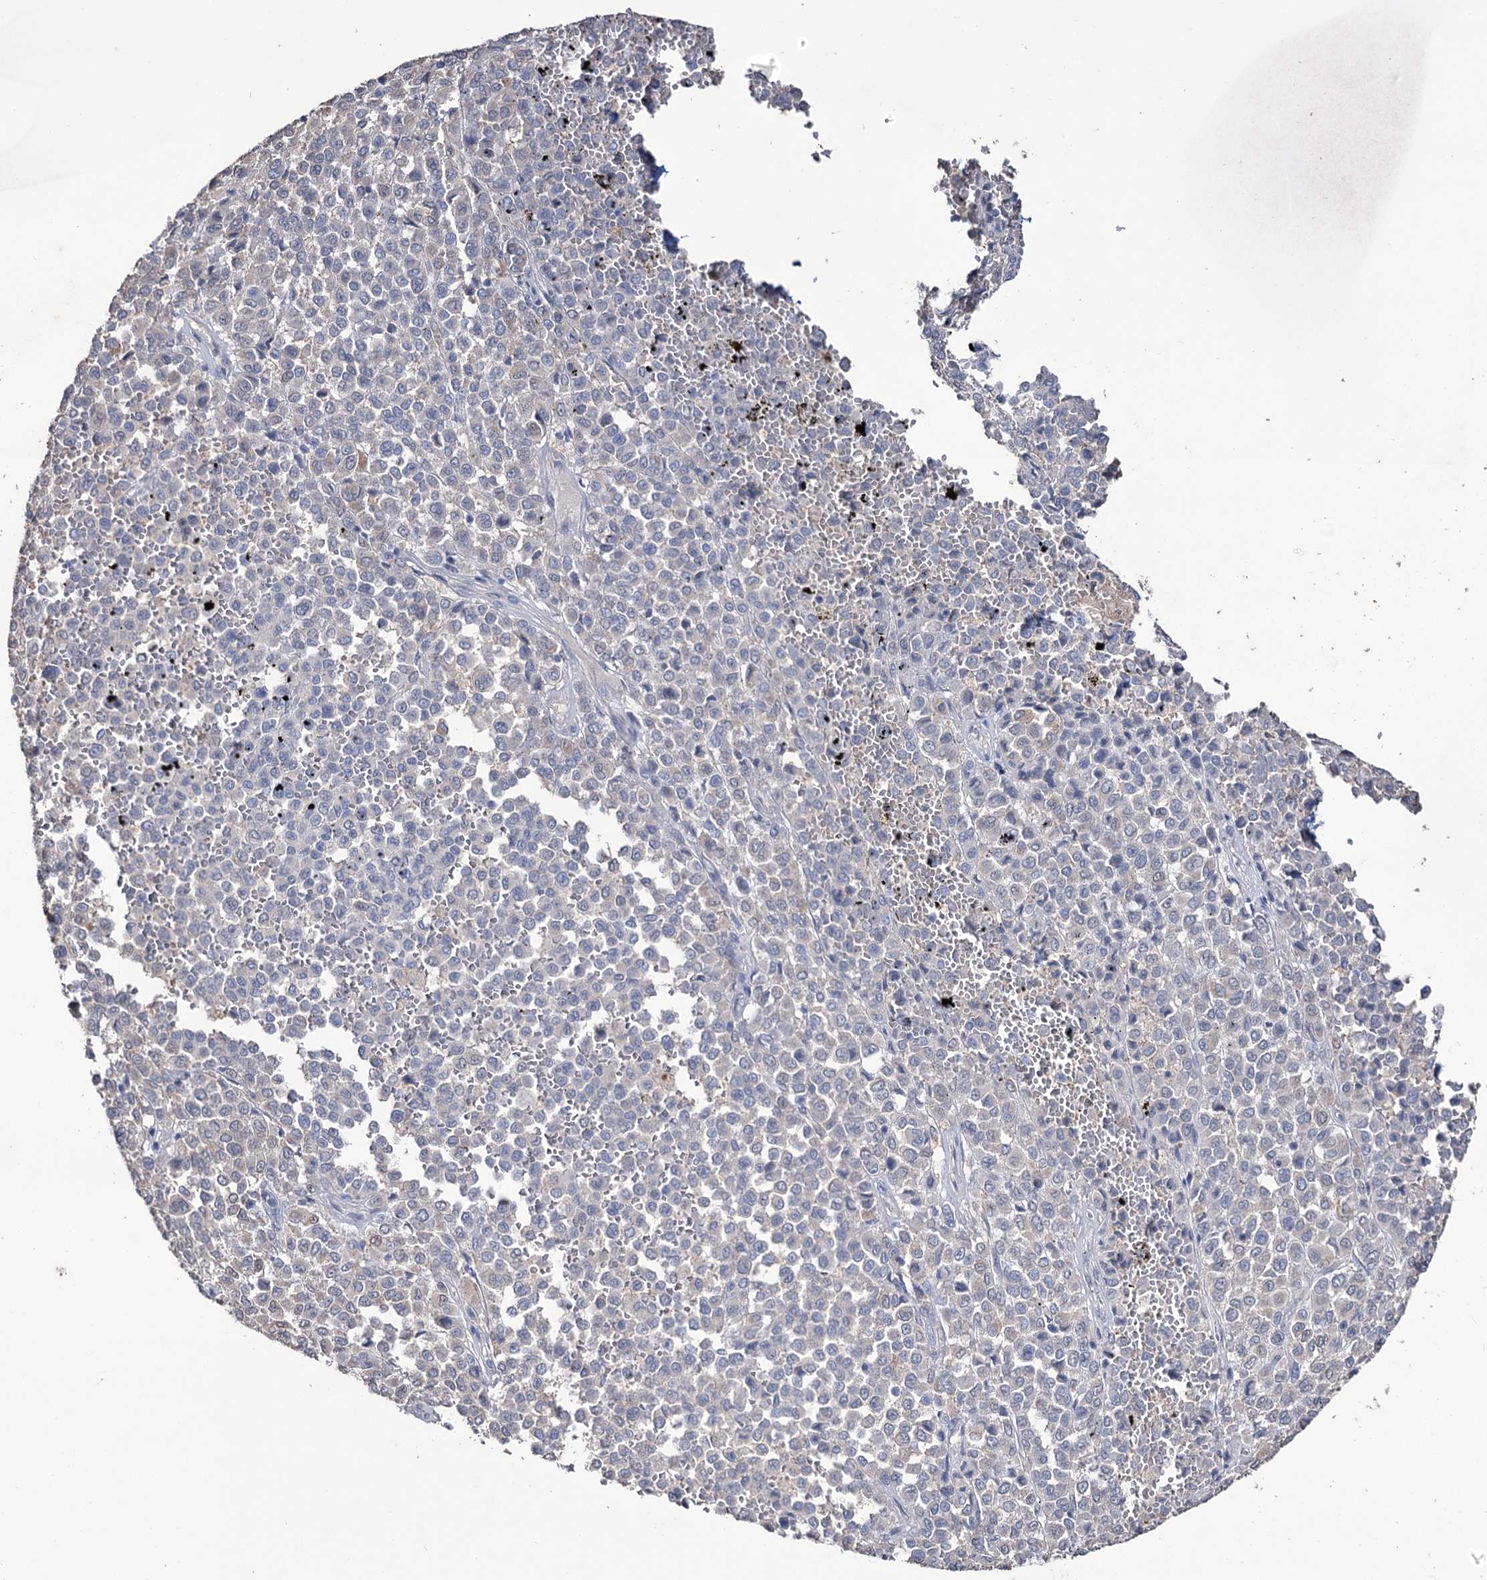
{"staining": {"intensity": "negative", "quantity": "none", "location": "none"}, "tissue": "melanoma", "cell_type": "Tumor cells", "image_type": "cancer", "snomed": [{"axis": "morphology", "description": "Malignant melanoma, Metastatic site"}, {"axis": "topography", "description": "Pancreas"}], "caption": "This is an immunohistochemistry (IHC) micrograph of melanoma. There is no expression in tumor cells.", "gene": "EPB41L5", "patient": {"sex": "female", "age": 30}}